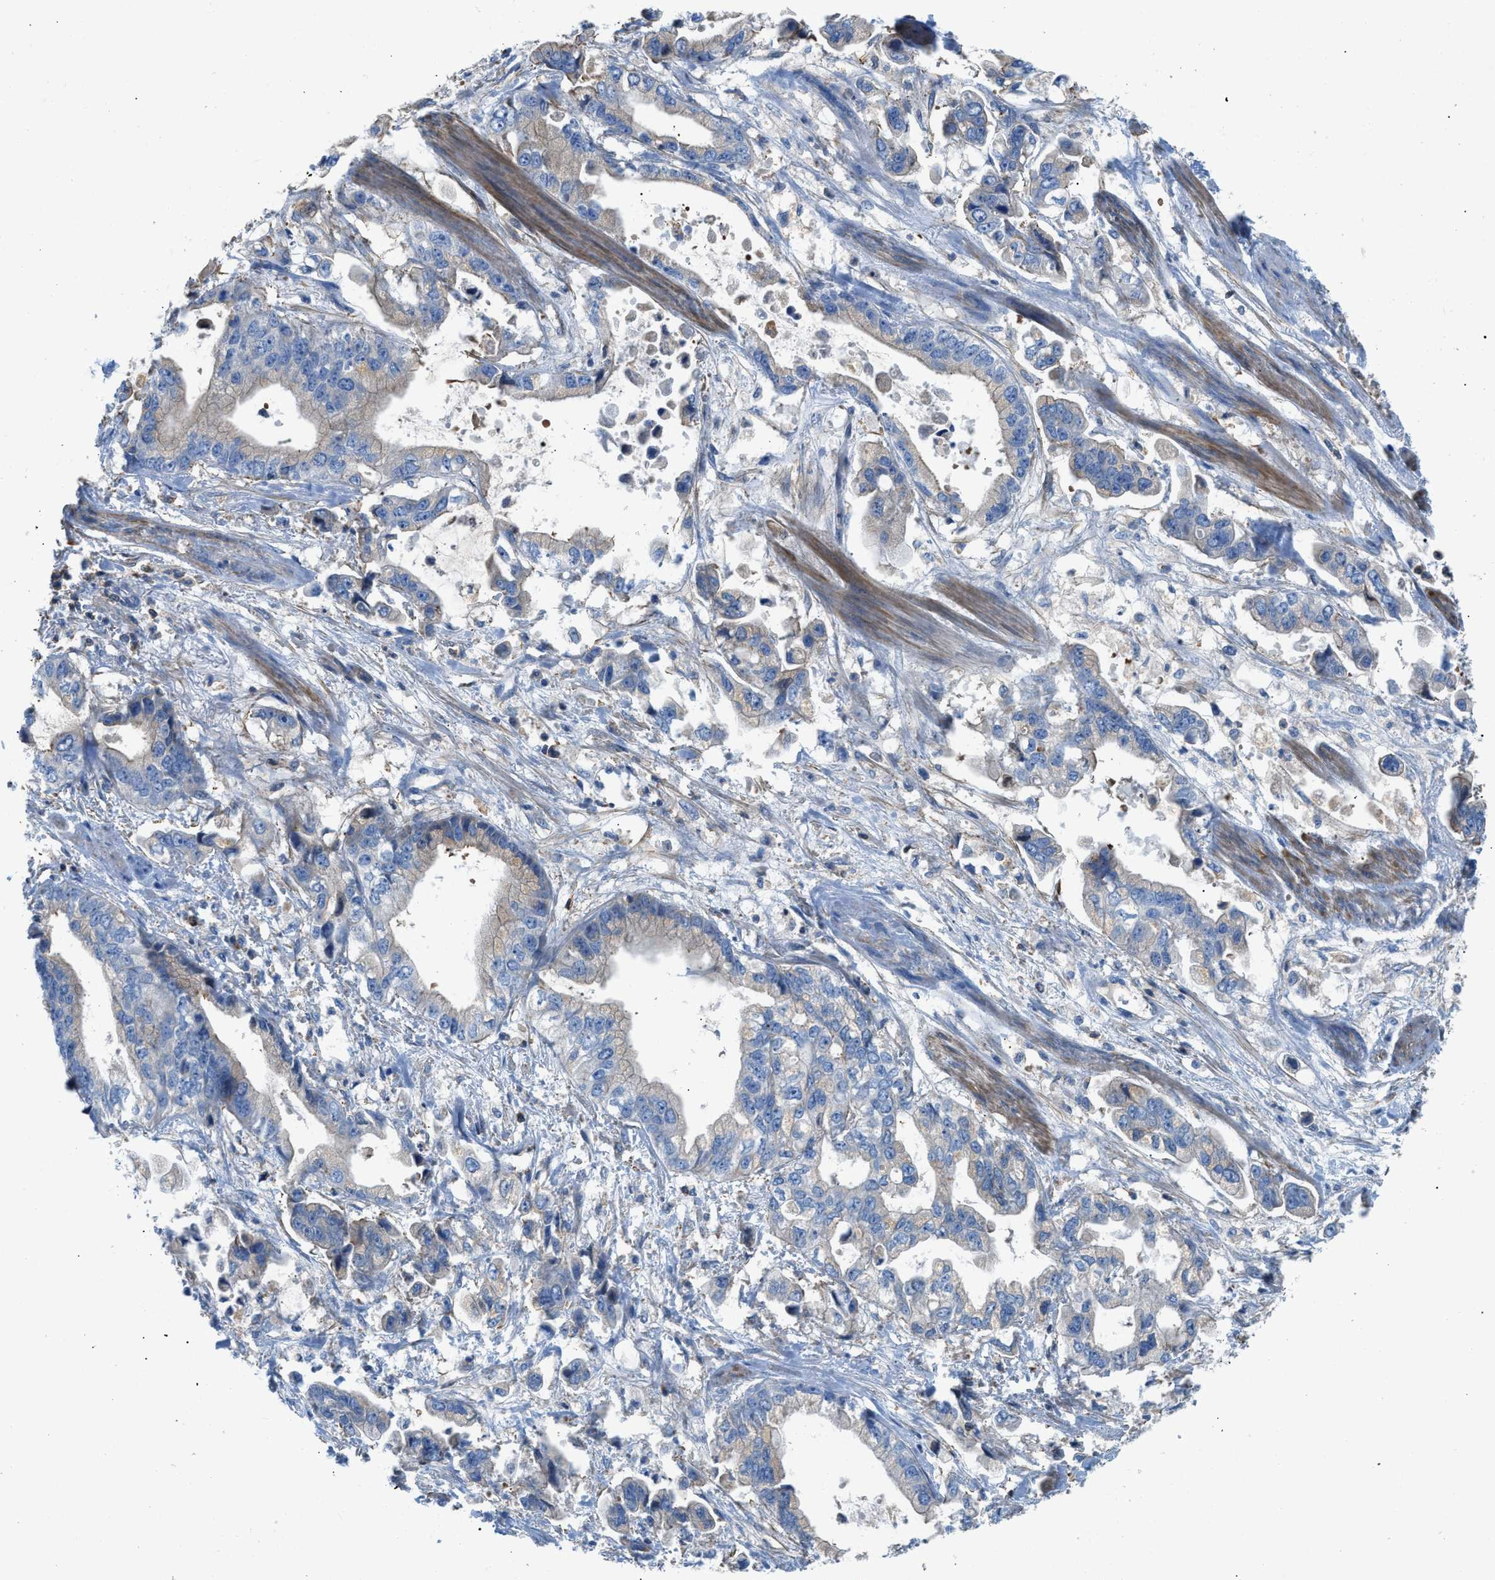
{"staining": {"intensity": "moderate", "quantity": "<25%", "location": "cytoplasmic/membranous"}, "tissue": "stomach cancer", "cell_type": "Tumor cells", "image_type": "cancer", "snomed": [{"axis": "morphology", "description": "Normal tissue, NOS"}, {"axis": "morphology", "description": "Adenocarcinoma, NOS"}, {"axis": "topography", "description": "Stomach"}], "caption": "Human adenocarcinoma (stomach) stained for a protein (brown) exhibits moderate cytoplasmic/membranous positive positivity in approximately <25% of tumor cells.", "gene": "ATP6V0D1", "patient": {"sex": "male", "age": 62}}